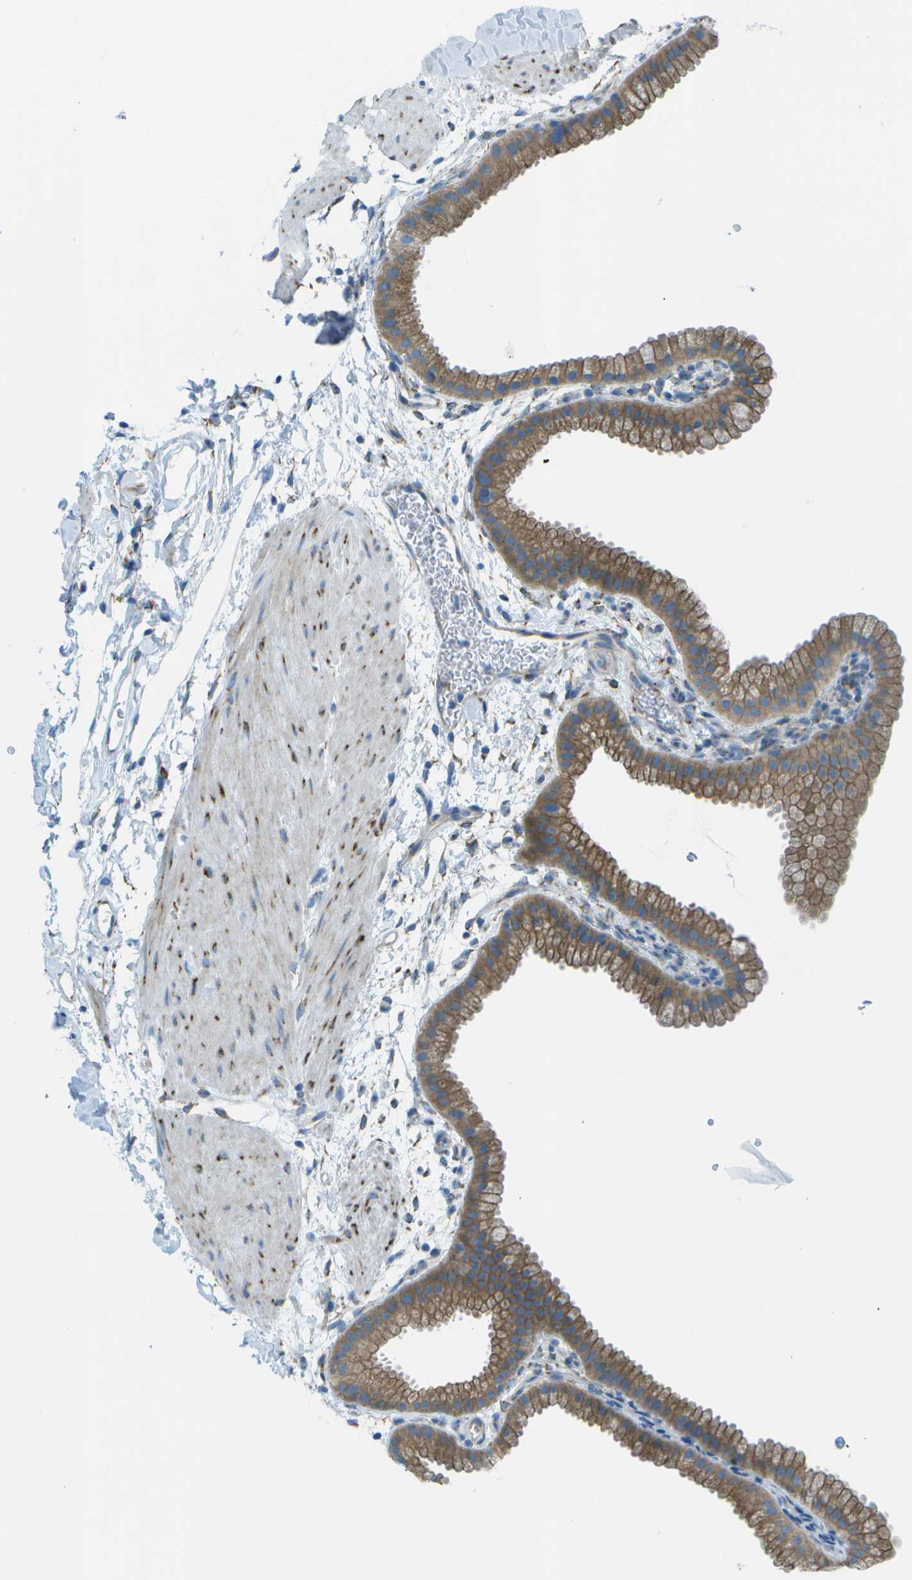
{"staining": {"intensity": "moderate", "quantity": ">75%", "location": "cytoplasmic/membranous"}, "tissue": "gallbladder", "cell_type": "Glandular cells", "image_type": "normal", "snomed": [{"axis": "morphology", "description": "Normal tissue, NOS"}, {"axis": "topography", "description": "Gallbladder"}], "caption": "Immunohistochemical staining of benign human gallbladder shows medium levels of moderate cytoplasmic/membranous expression in approximately >75% of glandular cells.", "gene": "KCTD3", "patient": {"sex": "female", "age": 64}}